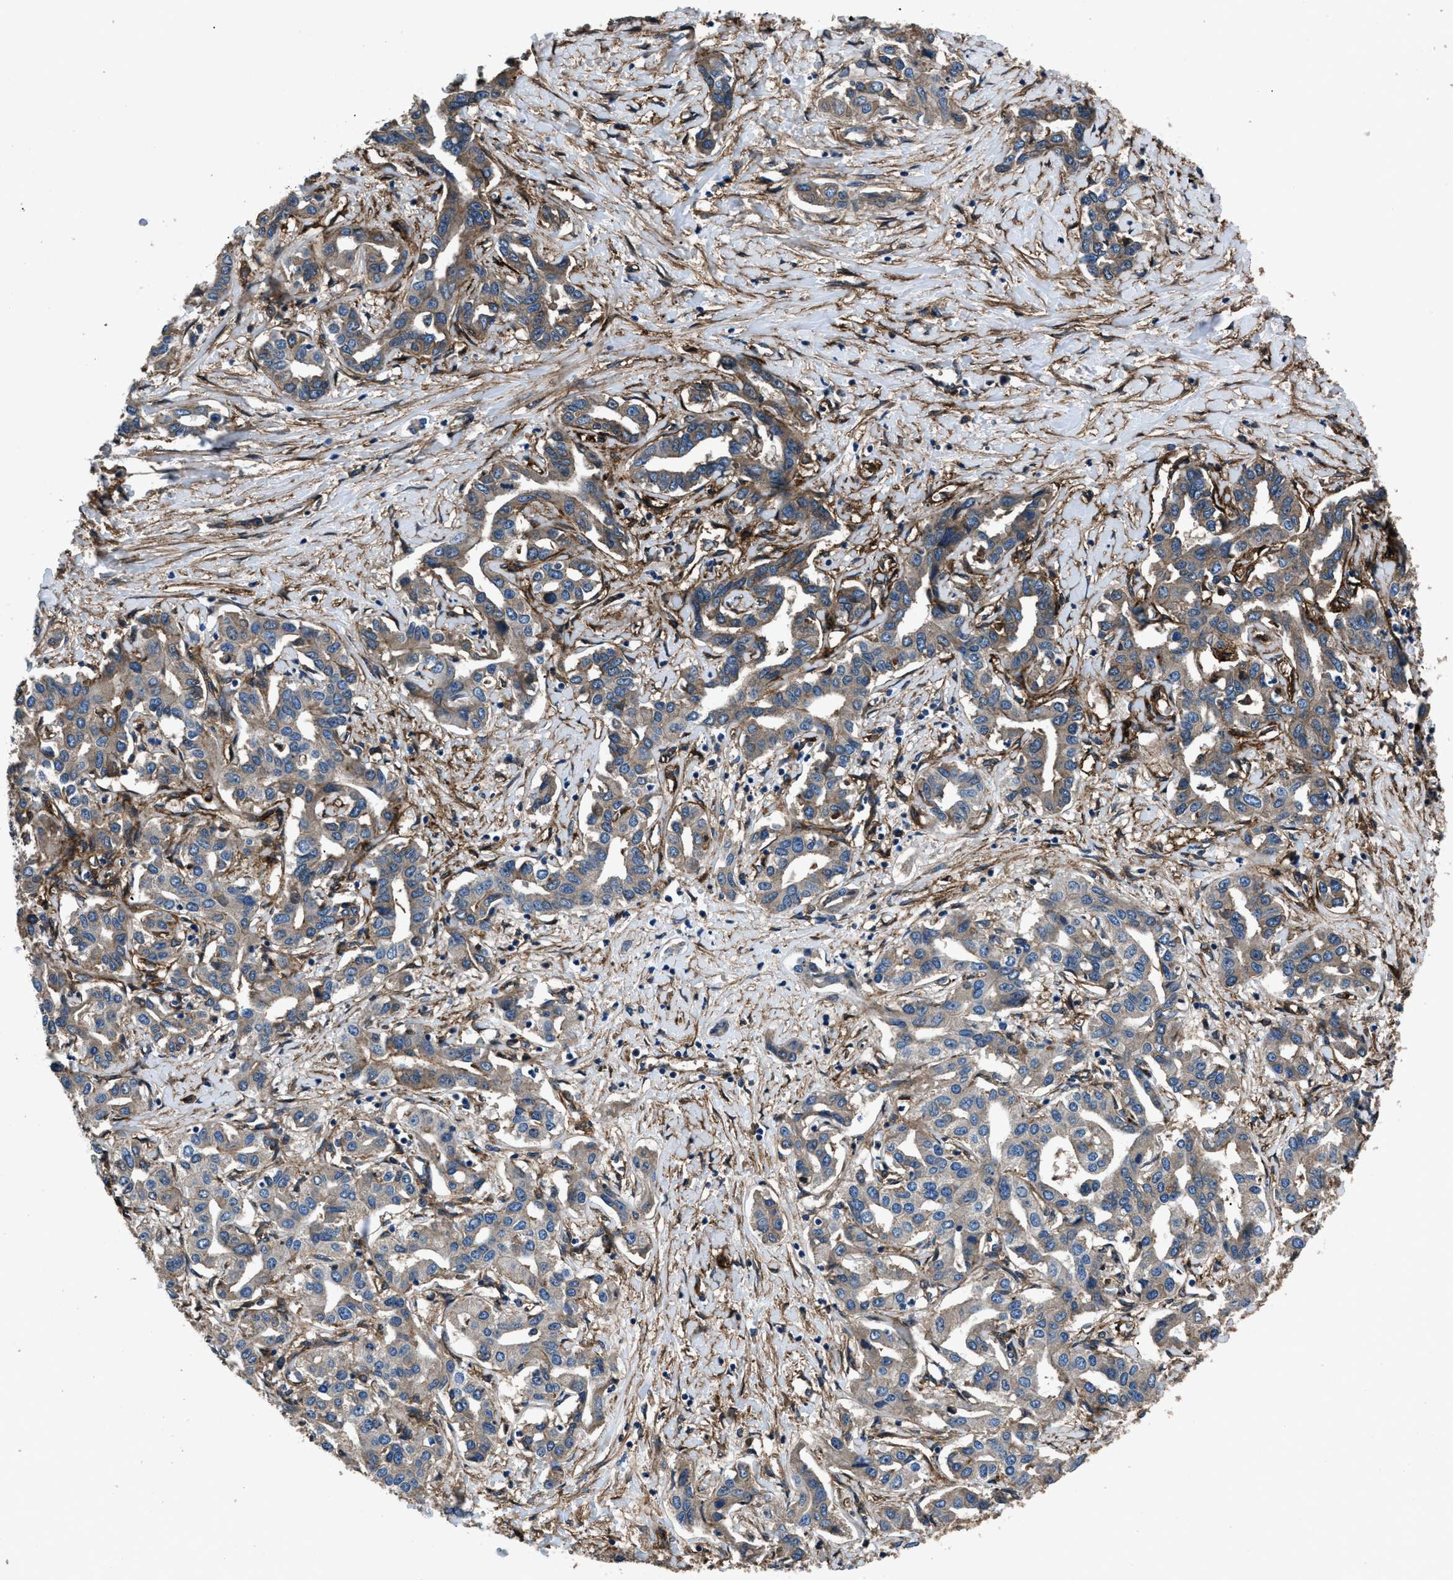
{"staining": {"intensity": "weak", "quantity": ">75%", "location": "cytoplasmic/membranous"}, "tissue": "liver cancer", "cell_type": "Tumor cells", "image_type": "cancer", "snomed": [{"axis": "morphology", "description": "Cholangiocarcinoma"}, {"axis": "topography", "description": "Liver"}], "caption": "An IHC histopathology image of neoplastic tissue is shown. Protein staining in brown shows weak cytoplasmic/membranous positivity in cholangiocarcinoma (liver) within tumor cells.", "gene": "CD276", "patient": {"sex": "male", "age": 59}}